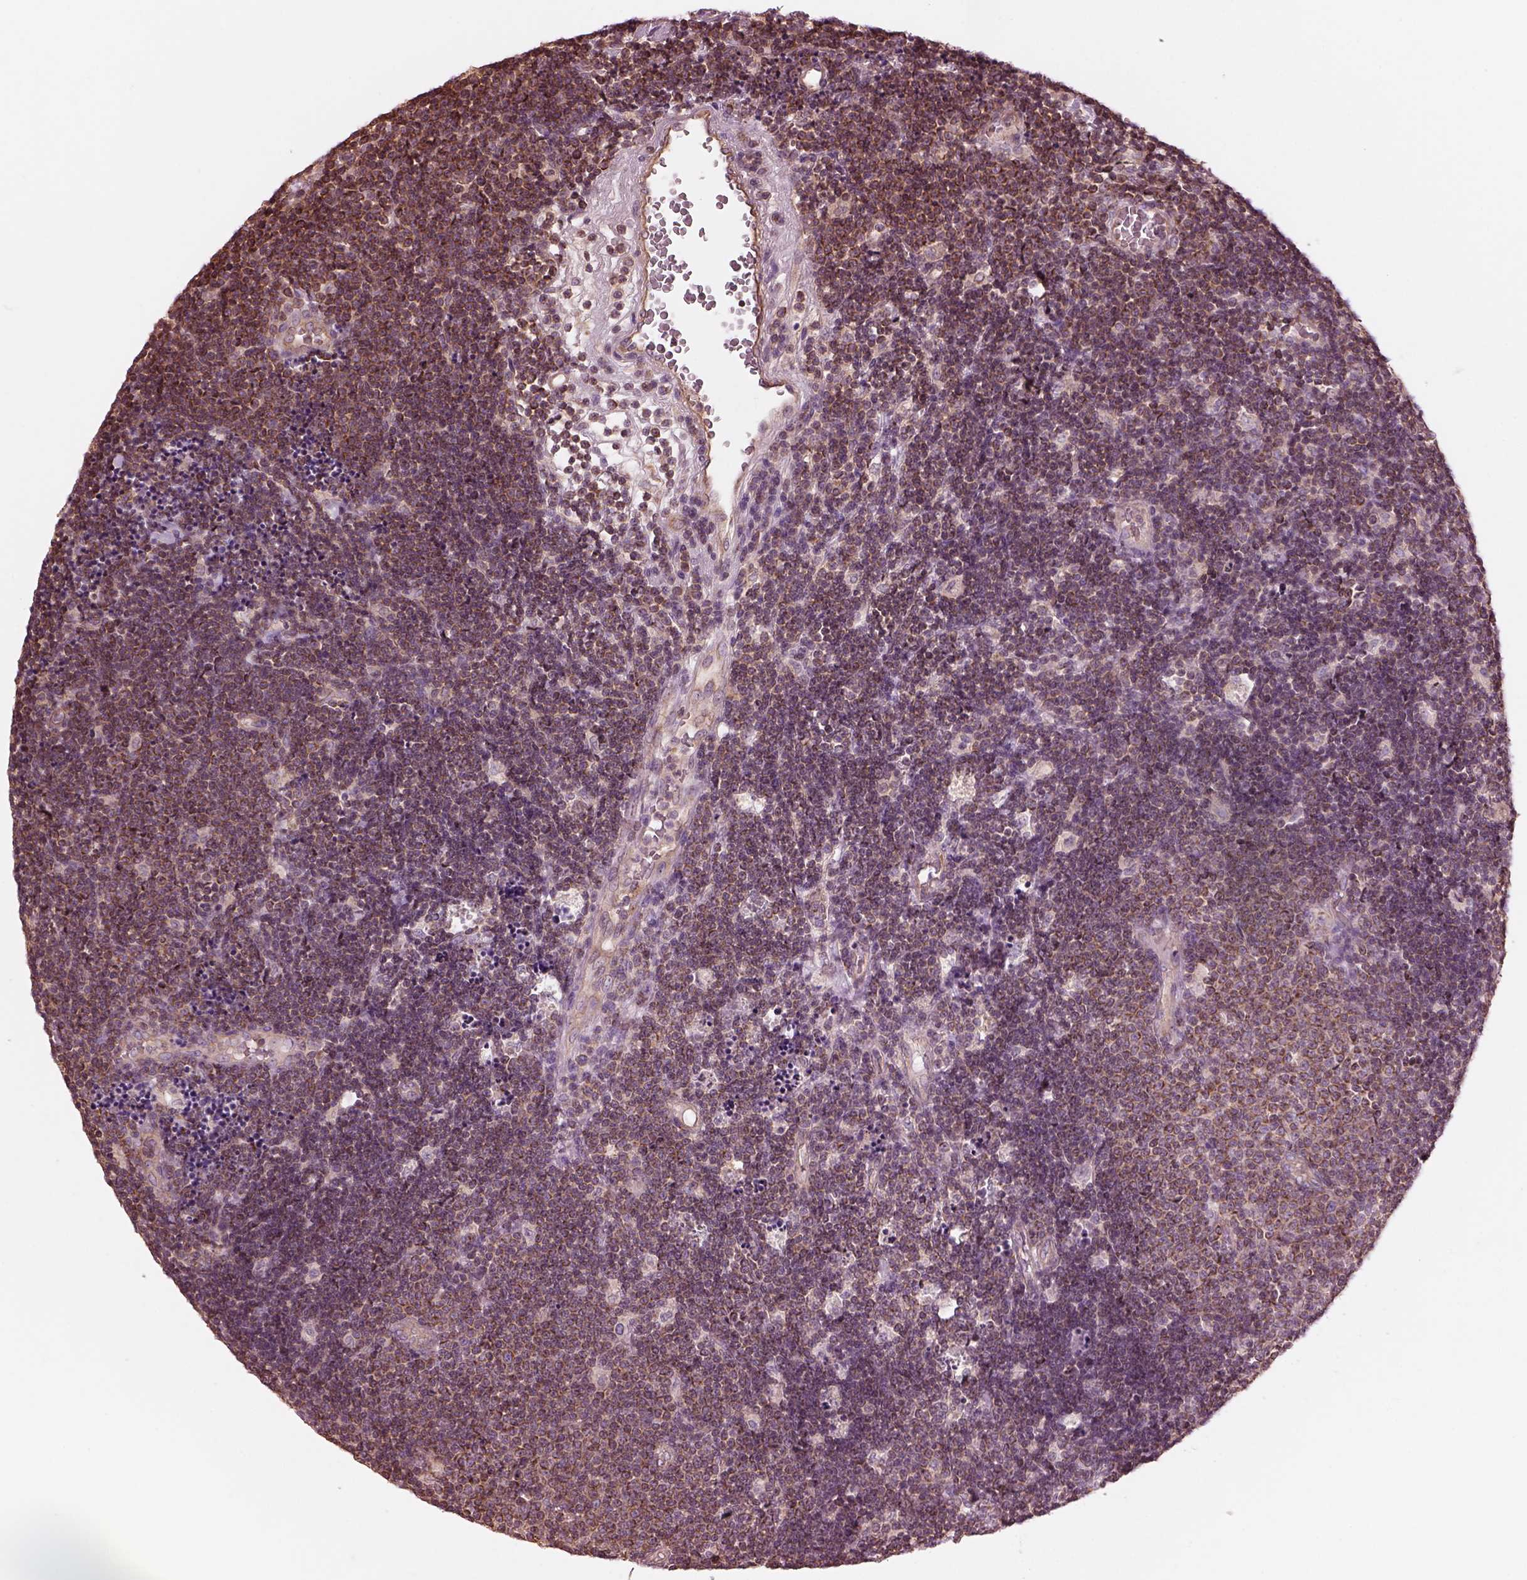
{"staining": {"intensity": "moderate", "quantity": ">75%", "location": "cytoplasmic/membranous"}, "tissue": "lymphoma", "cell_type": "Tumor cells", "image_type": "cancer", "snomed": [{"axis": "morphology", "description": "Malignant lymphoma, non-Hodgkin's type, Low grade"}, {"axis": "topography", "description": "Brain"}], "caption": "This is an image of IHC staining of malignant lymphoma, non-Hodgkin's type (low-grade), which shows moderate staining in the cytoplasmic/membranous of tumor cells.", "gene": "STK33", "patient": {"sex": "female", "age": 66}}